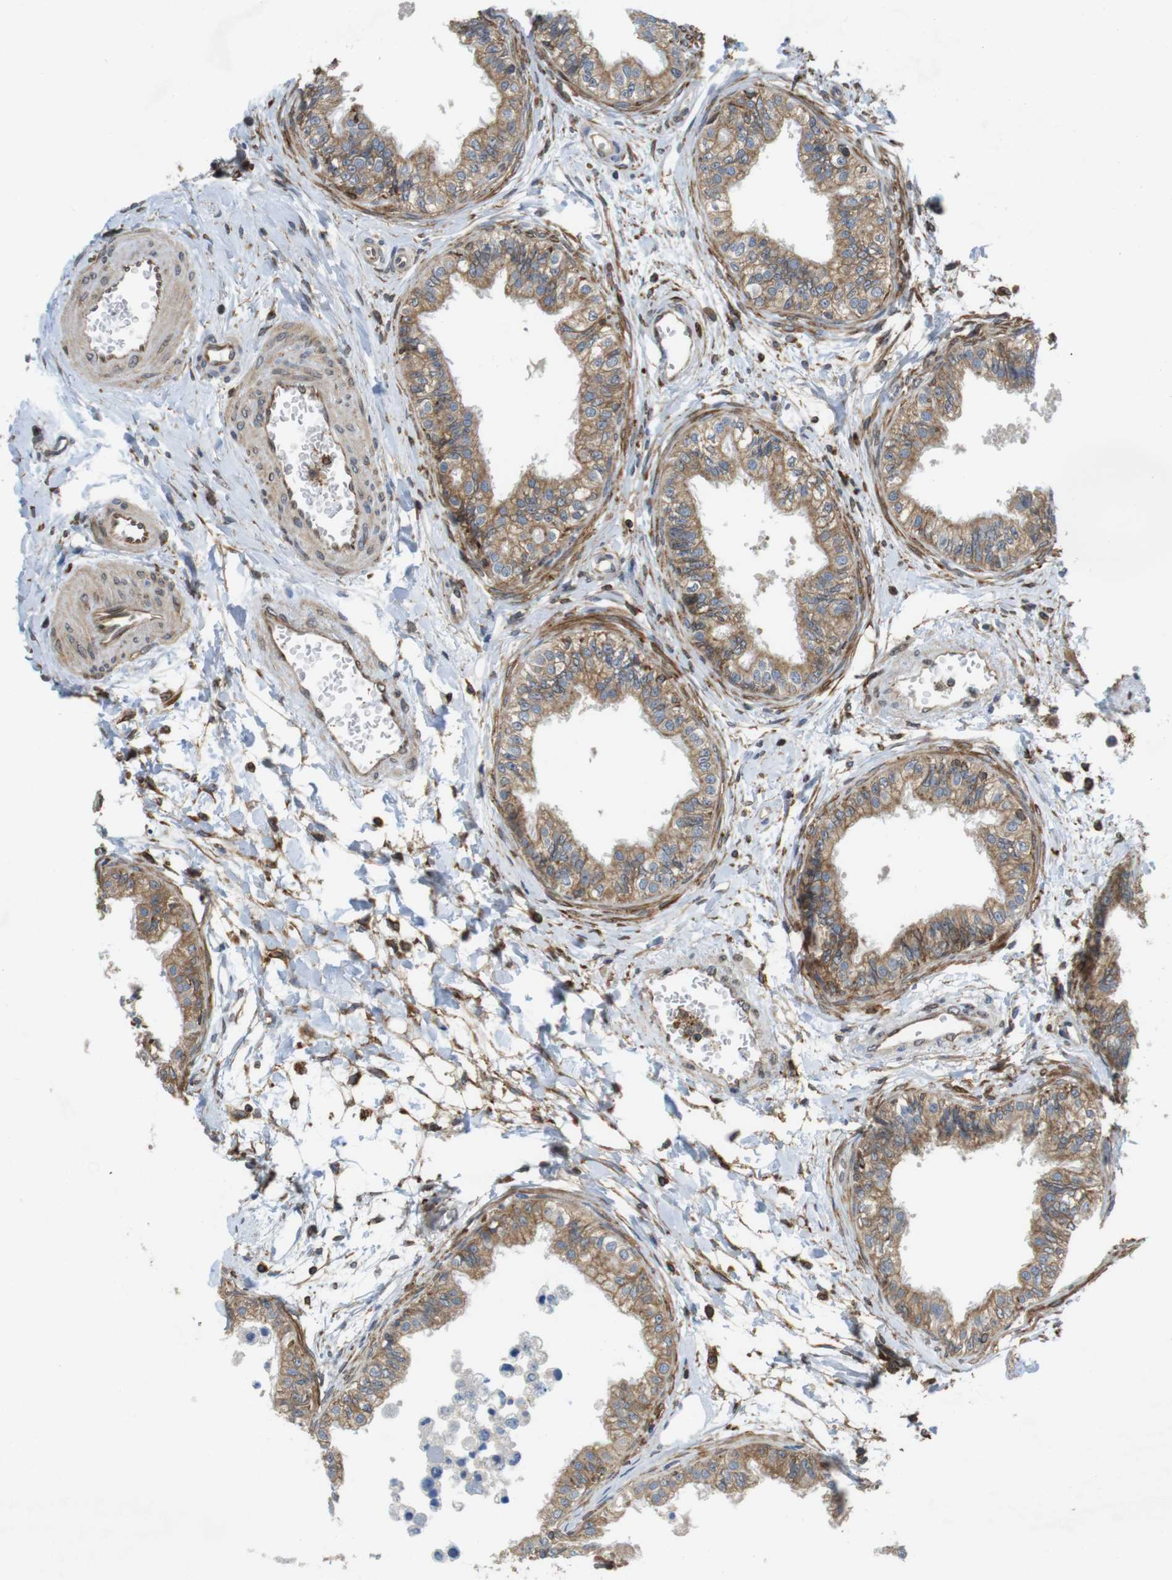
{"staining": {"intensity": "moderate", "quantity": ">75%", "location": "cytoplasmic/membranous"}, "tissue": "epididymis", "cell_type": "Glandular cells", "image_type": "normal", "snomed": [{"axis": "morphology", "description": "Normal tissue, NOS"}, {"axis": "morphology", "description": "Adenocarcinoma, metastatic, NOS"}, {"axis": "topography", "description": "Testis"}, {"axis": "topography", "description": "Epididymis"}], "caption": "The image shows staining of normal epididymis, revealing moderate cytoplasmic/membranous protein expression (brown color) within glandular cells. The protein of interest is shown in brown color, while the nuclei are stained blue.", "gene": "ARL6IP5", "patient": {"sex": "male", "age": 26}}